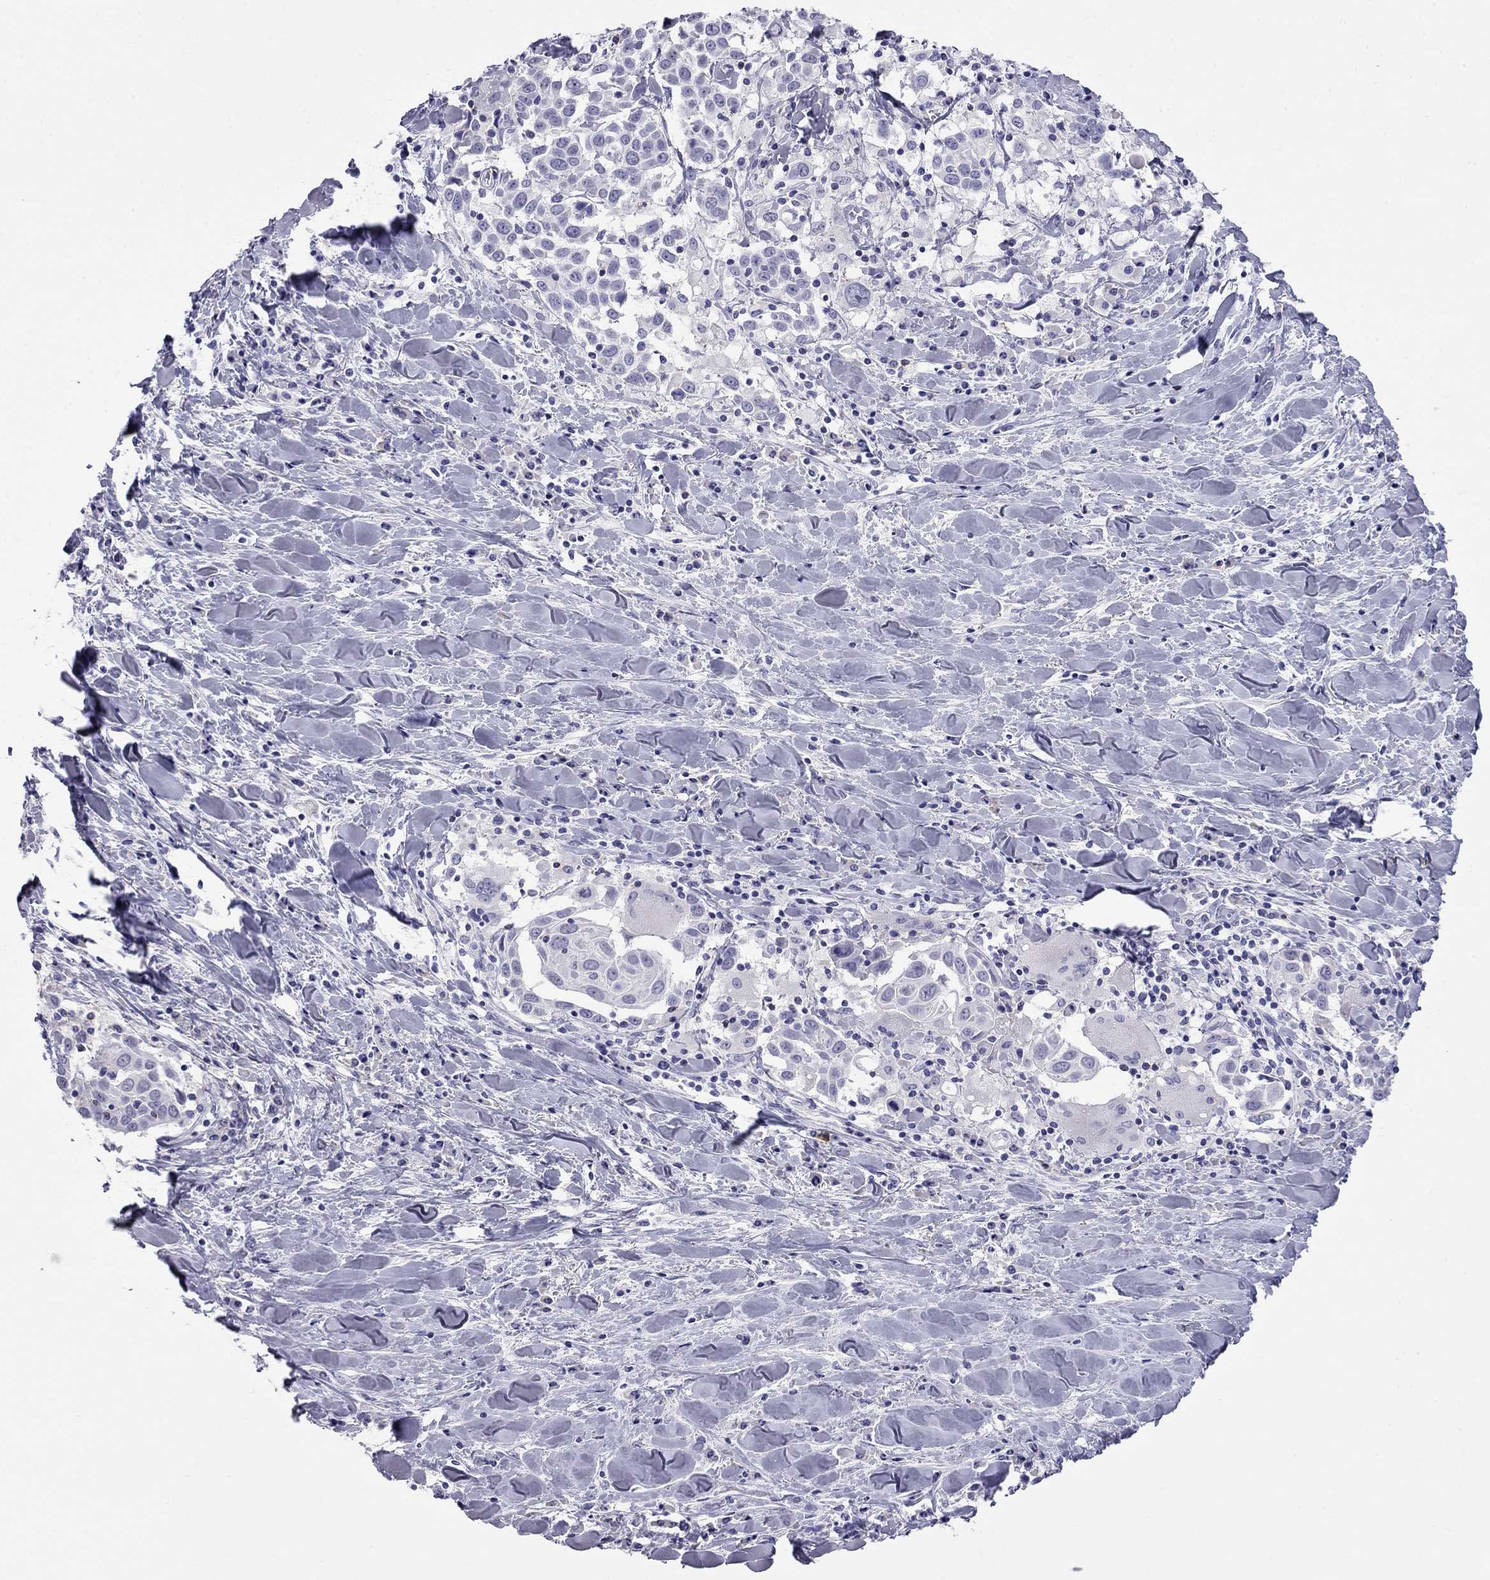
{"staining": {"intensity": "negative", "quantity": "none", "location": "none"}, "tissue": "lung cancer", "cell_type": "Tumor cells", "image_type": "cancer", "snomed": [{"axis": "morphology", "description": "Squamous cell carcinoma, NOS"}, {"axis": "topography", "description": "Lung"}], "caption": "Immunohistochemistry micrograph of human lung squamous cell carcinoma stained for a protein (brown), which reveals no positivity in tumor cells.", "gene": "ODF4", "patient": {"sex": "male", "age": 57}}